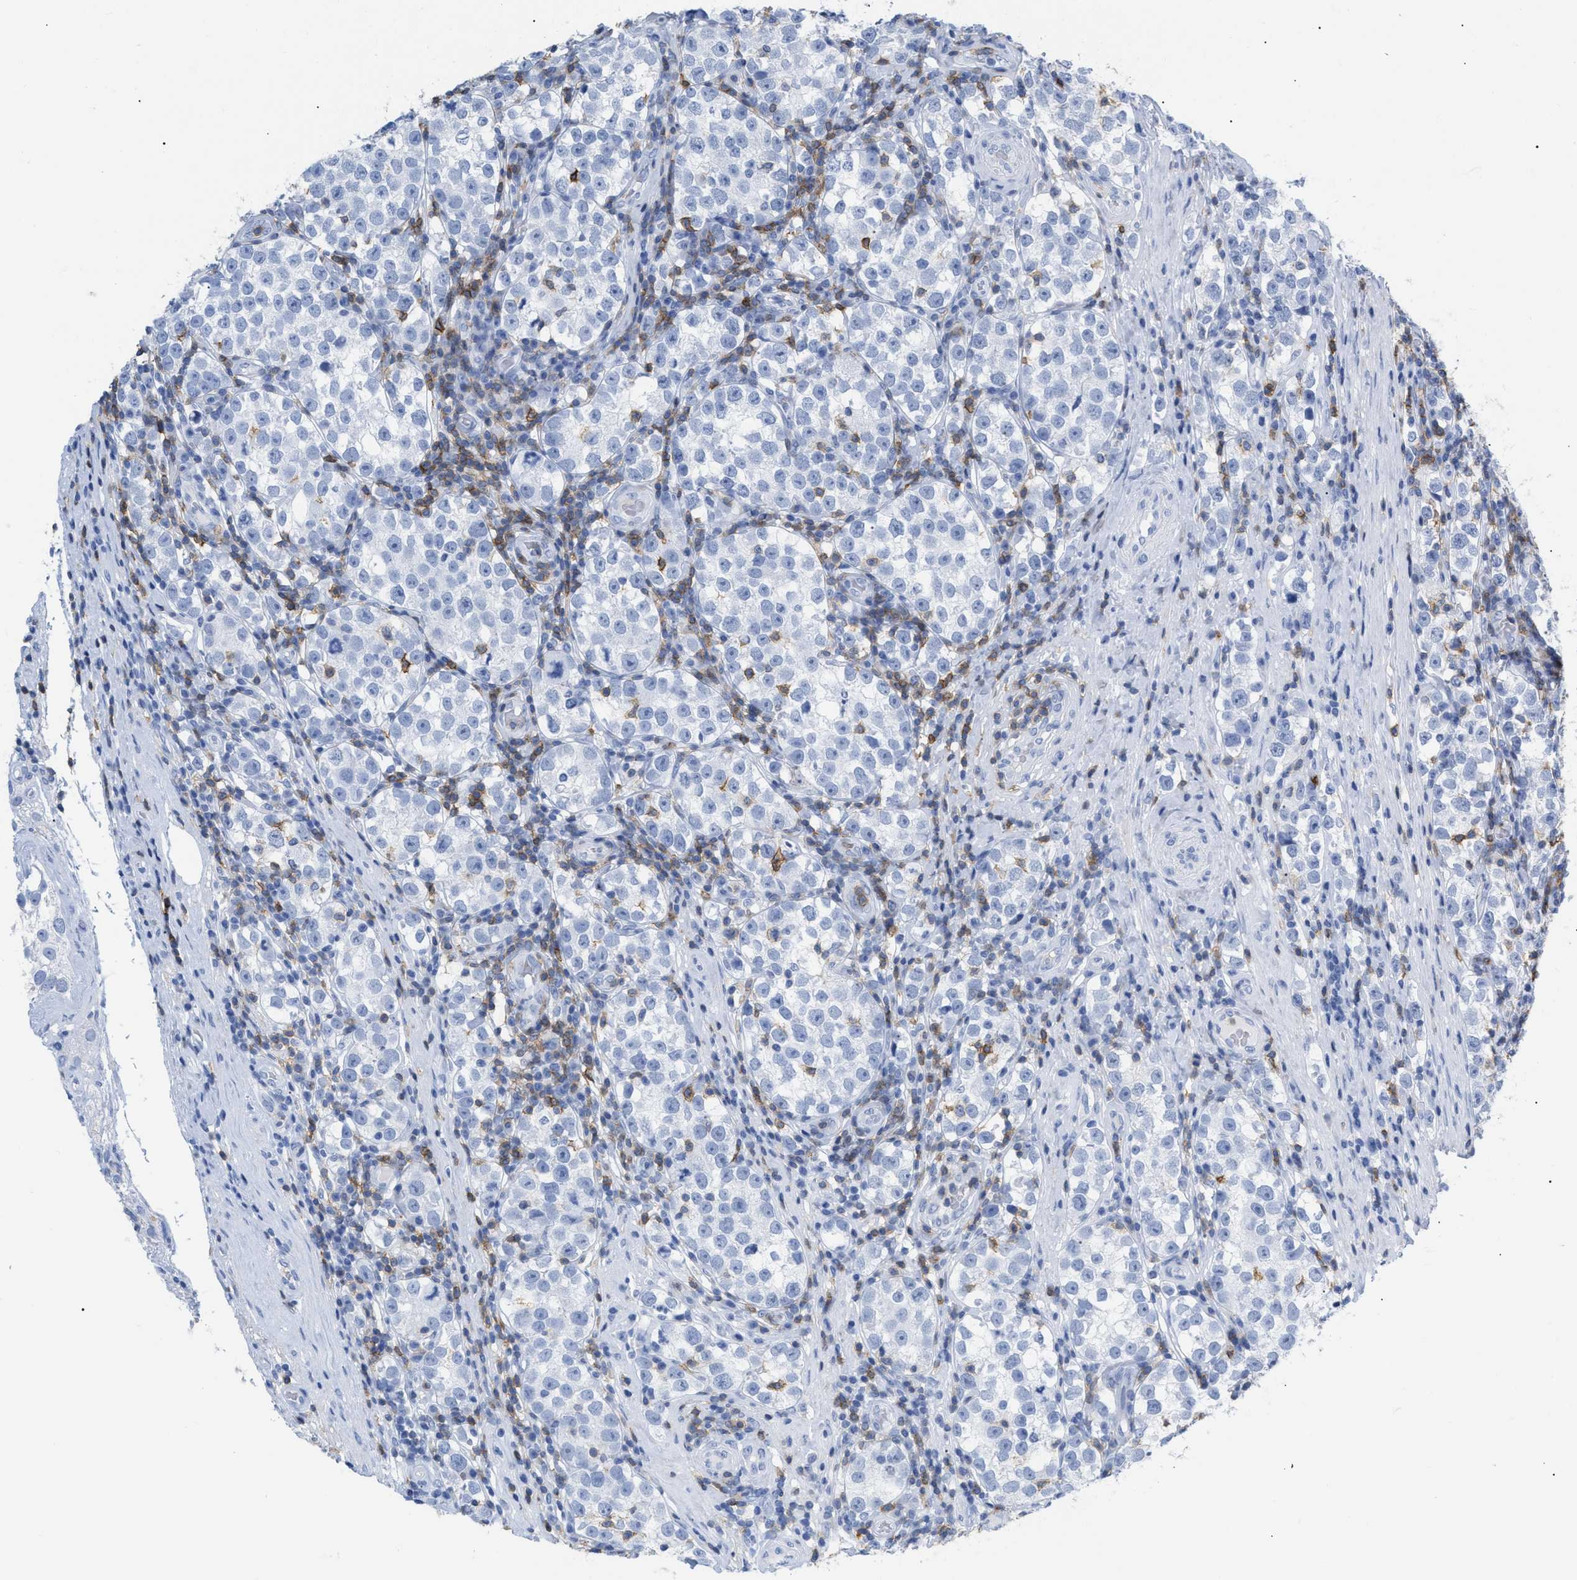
{"staining": {"intensity": "negative", "quantity": "none", "location": "none"}, "tissue": "testis cancer", "cell_type": "Tumor cells", "image_type": "cancer", "snomed": [{"axis": "morphology", "description": "Normal tissue, NOS"}, {"axis": "morphology", "description": "Seminoma, NOS"}, {"axis": "topography", "description": "Testis"}], "caption": "Seminoma (testis) stained for a protein using IHC shows no positivity tumor cells.", "gene": "CD5", "patient": {"sex": "male", "age": 43}}